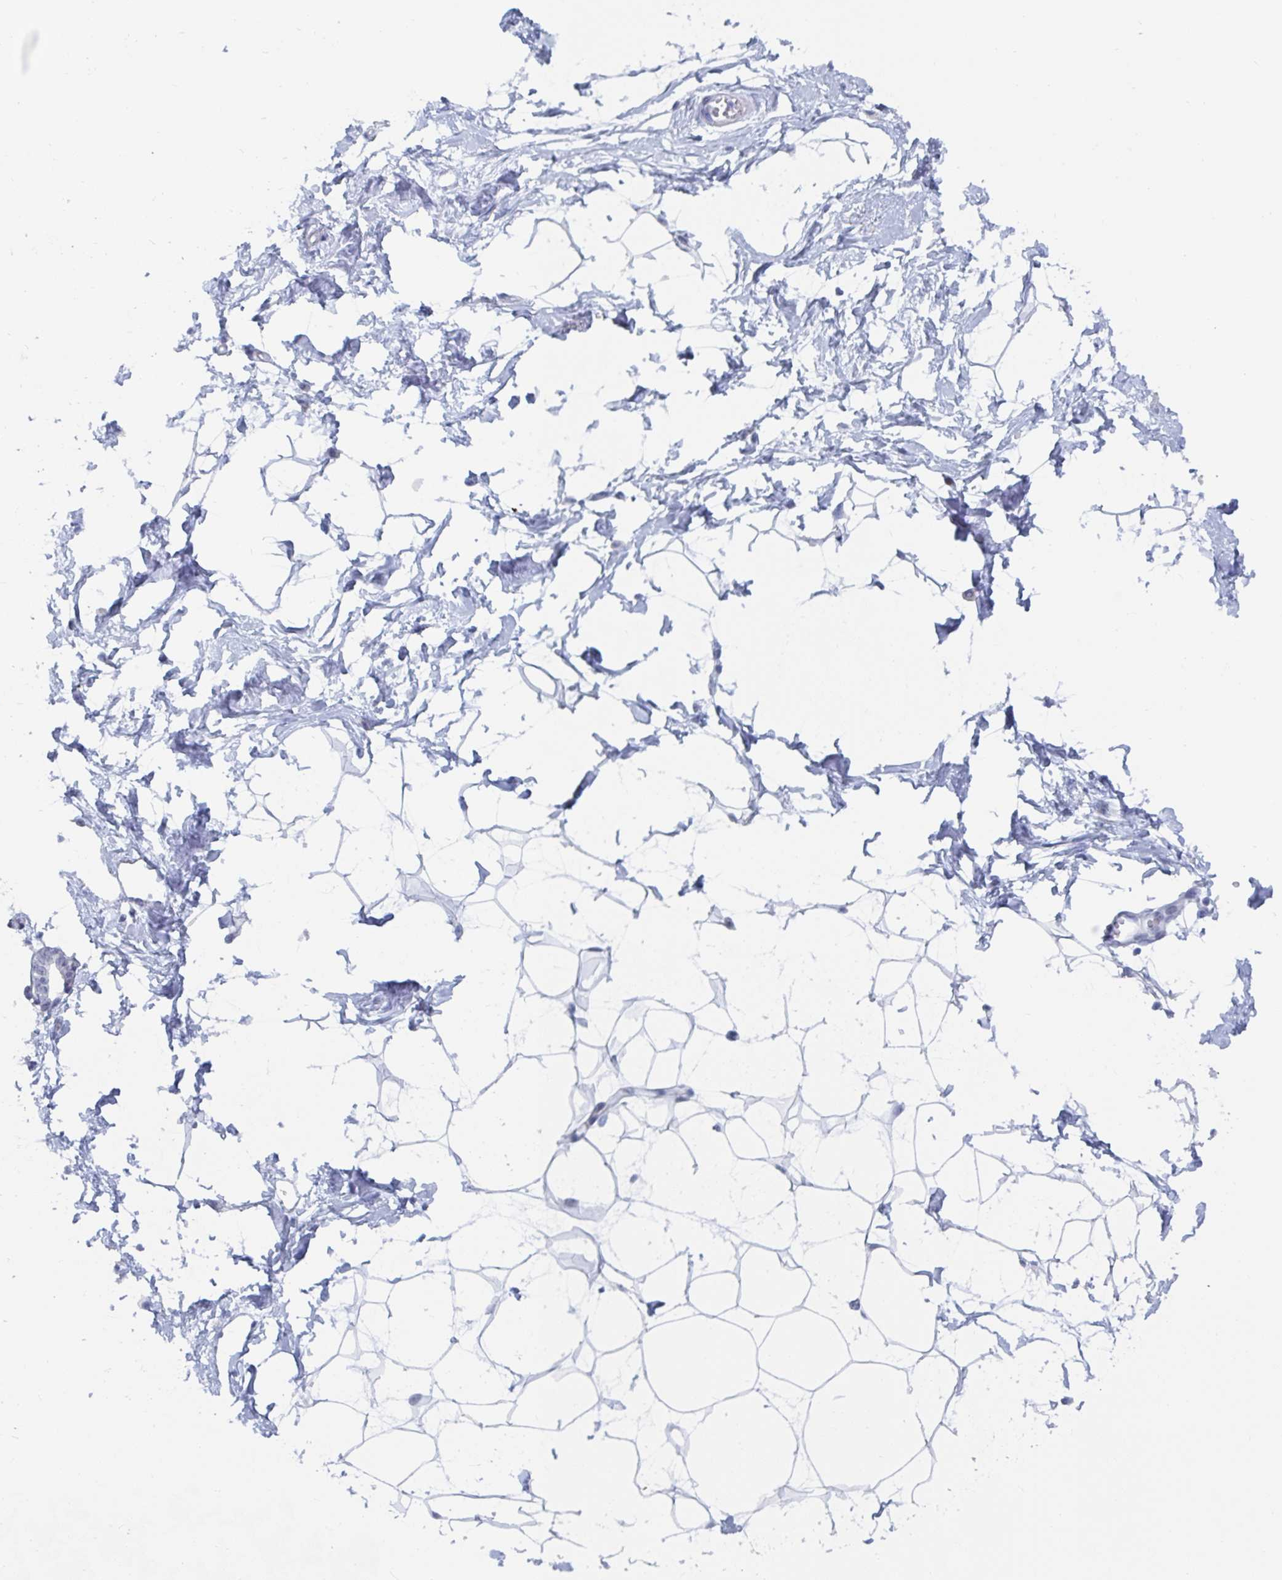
{"staining": {"intensity": "negative", "quantity": "none", "location": "none"}, "tissue": "breast", "cell_type": "Adipocytes", "image_type": "normal", "snomed": [{"axis": "morphology", "description": "Normal tissue, NOS"}, {"axis": "topography", "description": "Breast"}], "caption": "Immunohistochemistry (IHC) micrograph of unremarkable breast stained for a protein (brown), which reveals no positivity in adipocytes.", "gene": "NR1H2", "patient": {"sex": "female", "age": 45}}